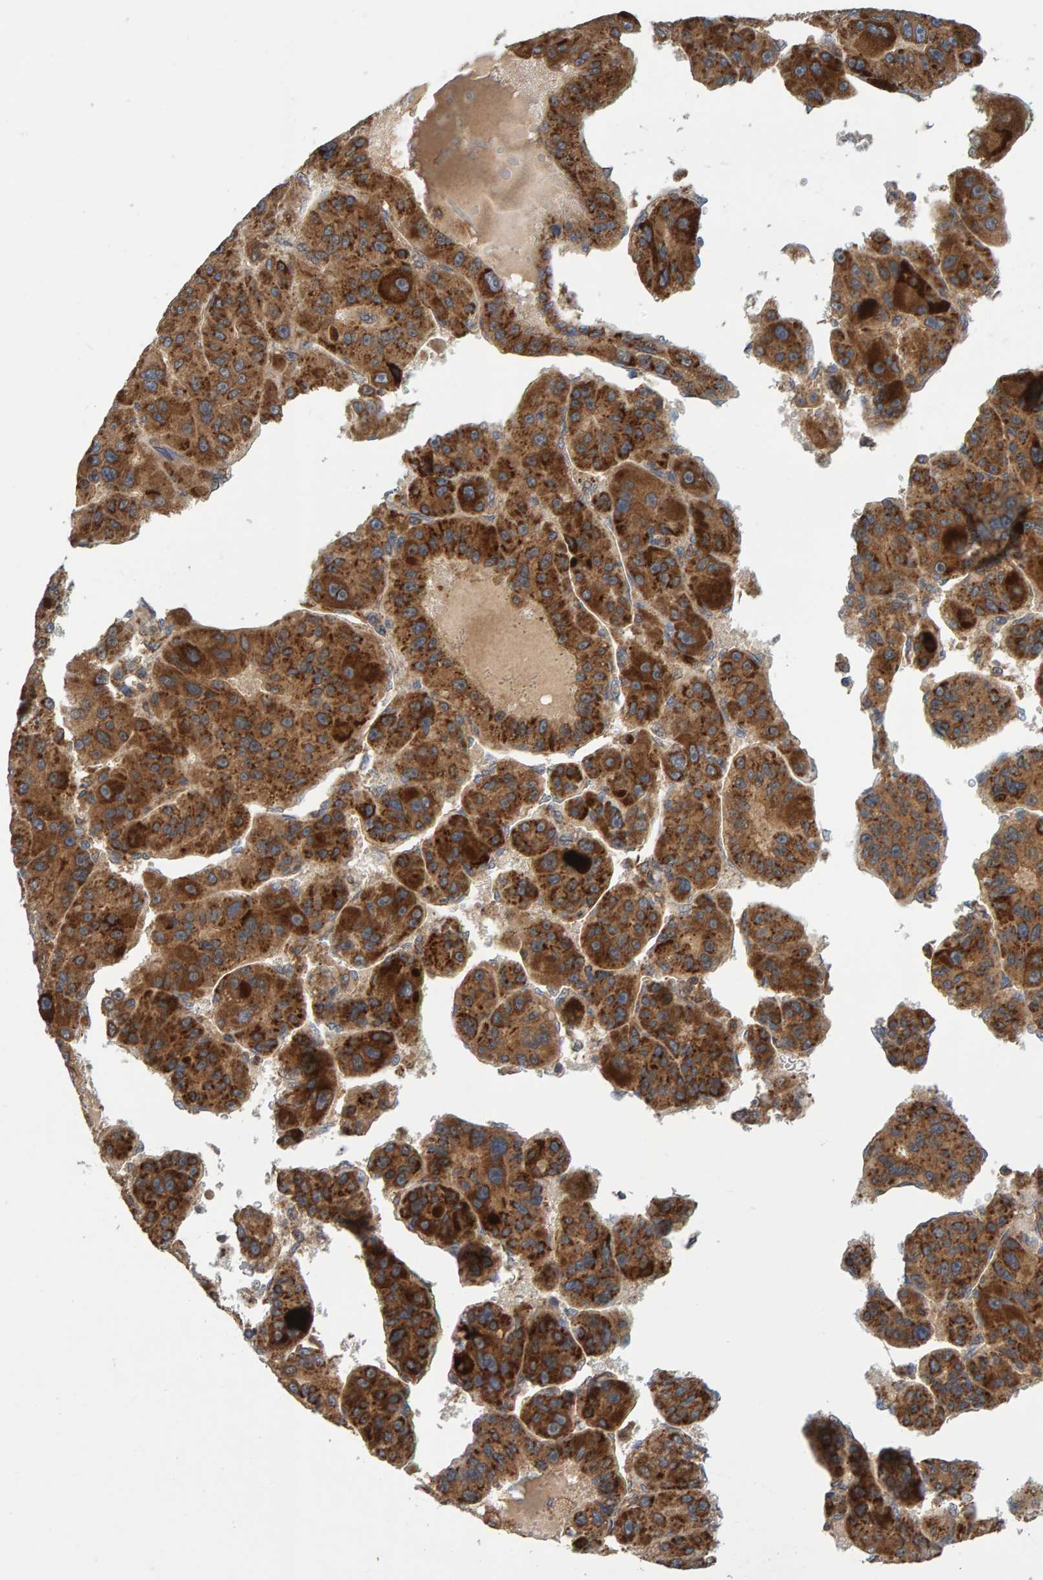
{"staining": {"intensity": "strong", "quantity": ">75%", "location": "cytoplasmic/membranous"}, "tissue": "liver cancer", "cell_type": "Tumor cells", "image_type": "cancer", "snomed": [{"axis": "morphology", "description": "Carcinoma, Hepatocellular, NOS"}, {"axis": "topography", "description": "Liver"}], "caption": "Liver cancer was stained to show a protein in brown. There is high levels of strong cytoplasmic/membranous staining in approximately >75% of tumor cells.", "gene": "BAIAP2", "patient": {"sex": "male", "age": 76}}